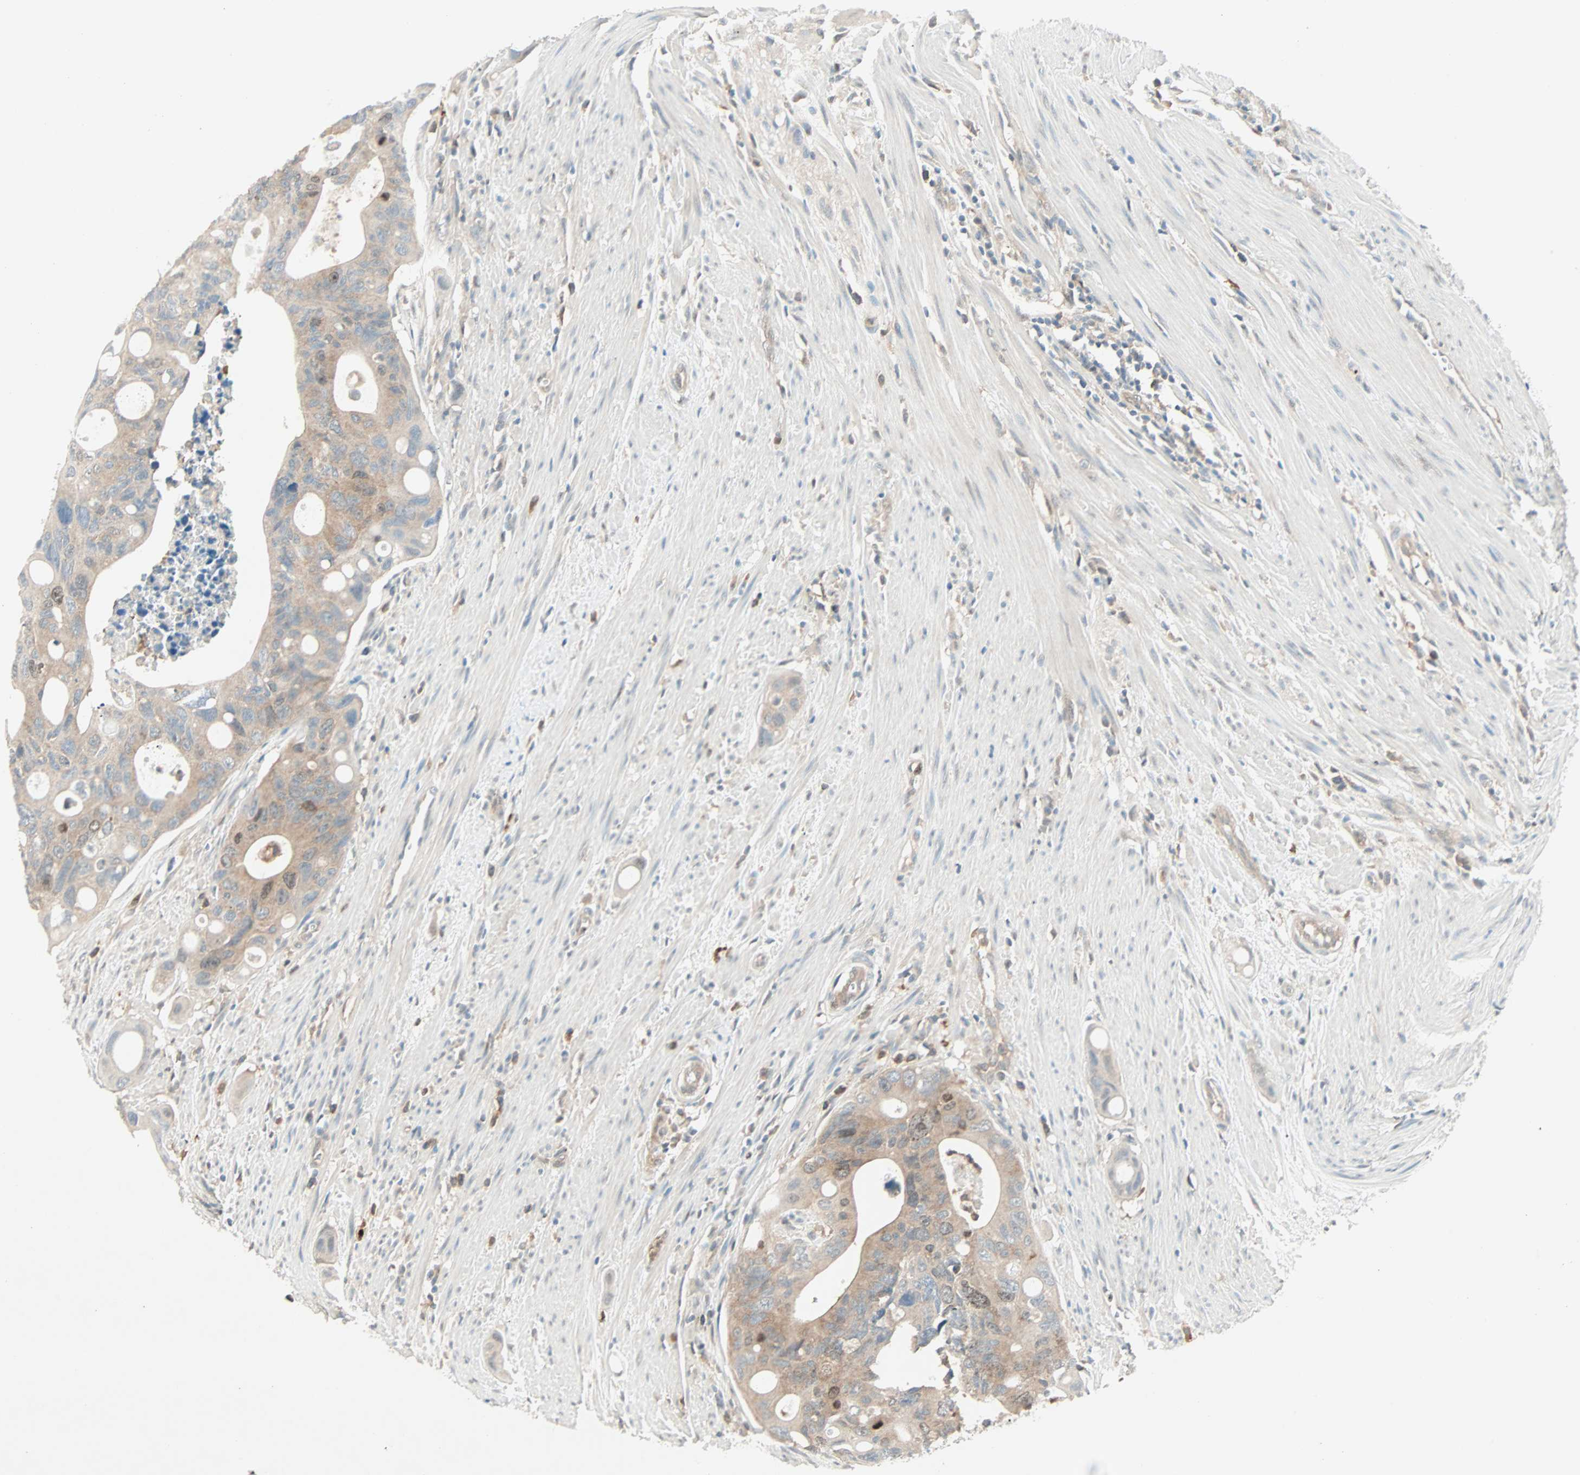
{"staining": {"intensity": "moderate", "quantity": ">75%", "location": "cytoplasmic/membranous"}, "tissue": "colorectal cancer", "cell_type": "Tumor cells", "image_type": "cancer", "snomed": [{"axis": "morphology", "description": "Adenocarcinoma, NOS"}, {"axis": "topography", "description": "Colon"}], "caption": "Immunohistochemistry (IHC) photomicrograph of neoplastic tissue: human colorectal cancer (adenocarcinoma) stained using IHC shows medium levels of moderate protein expression localized specifically in the cytoplasmic/membranous of tumor cells, appearing as a cytoplasmic/membranous brown color.", "gene": "SMIM8", "patient": {"sex": "female", "age": 57}}